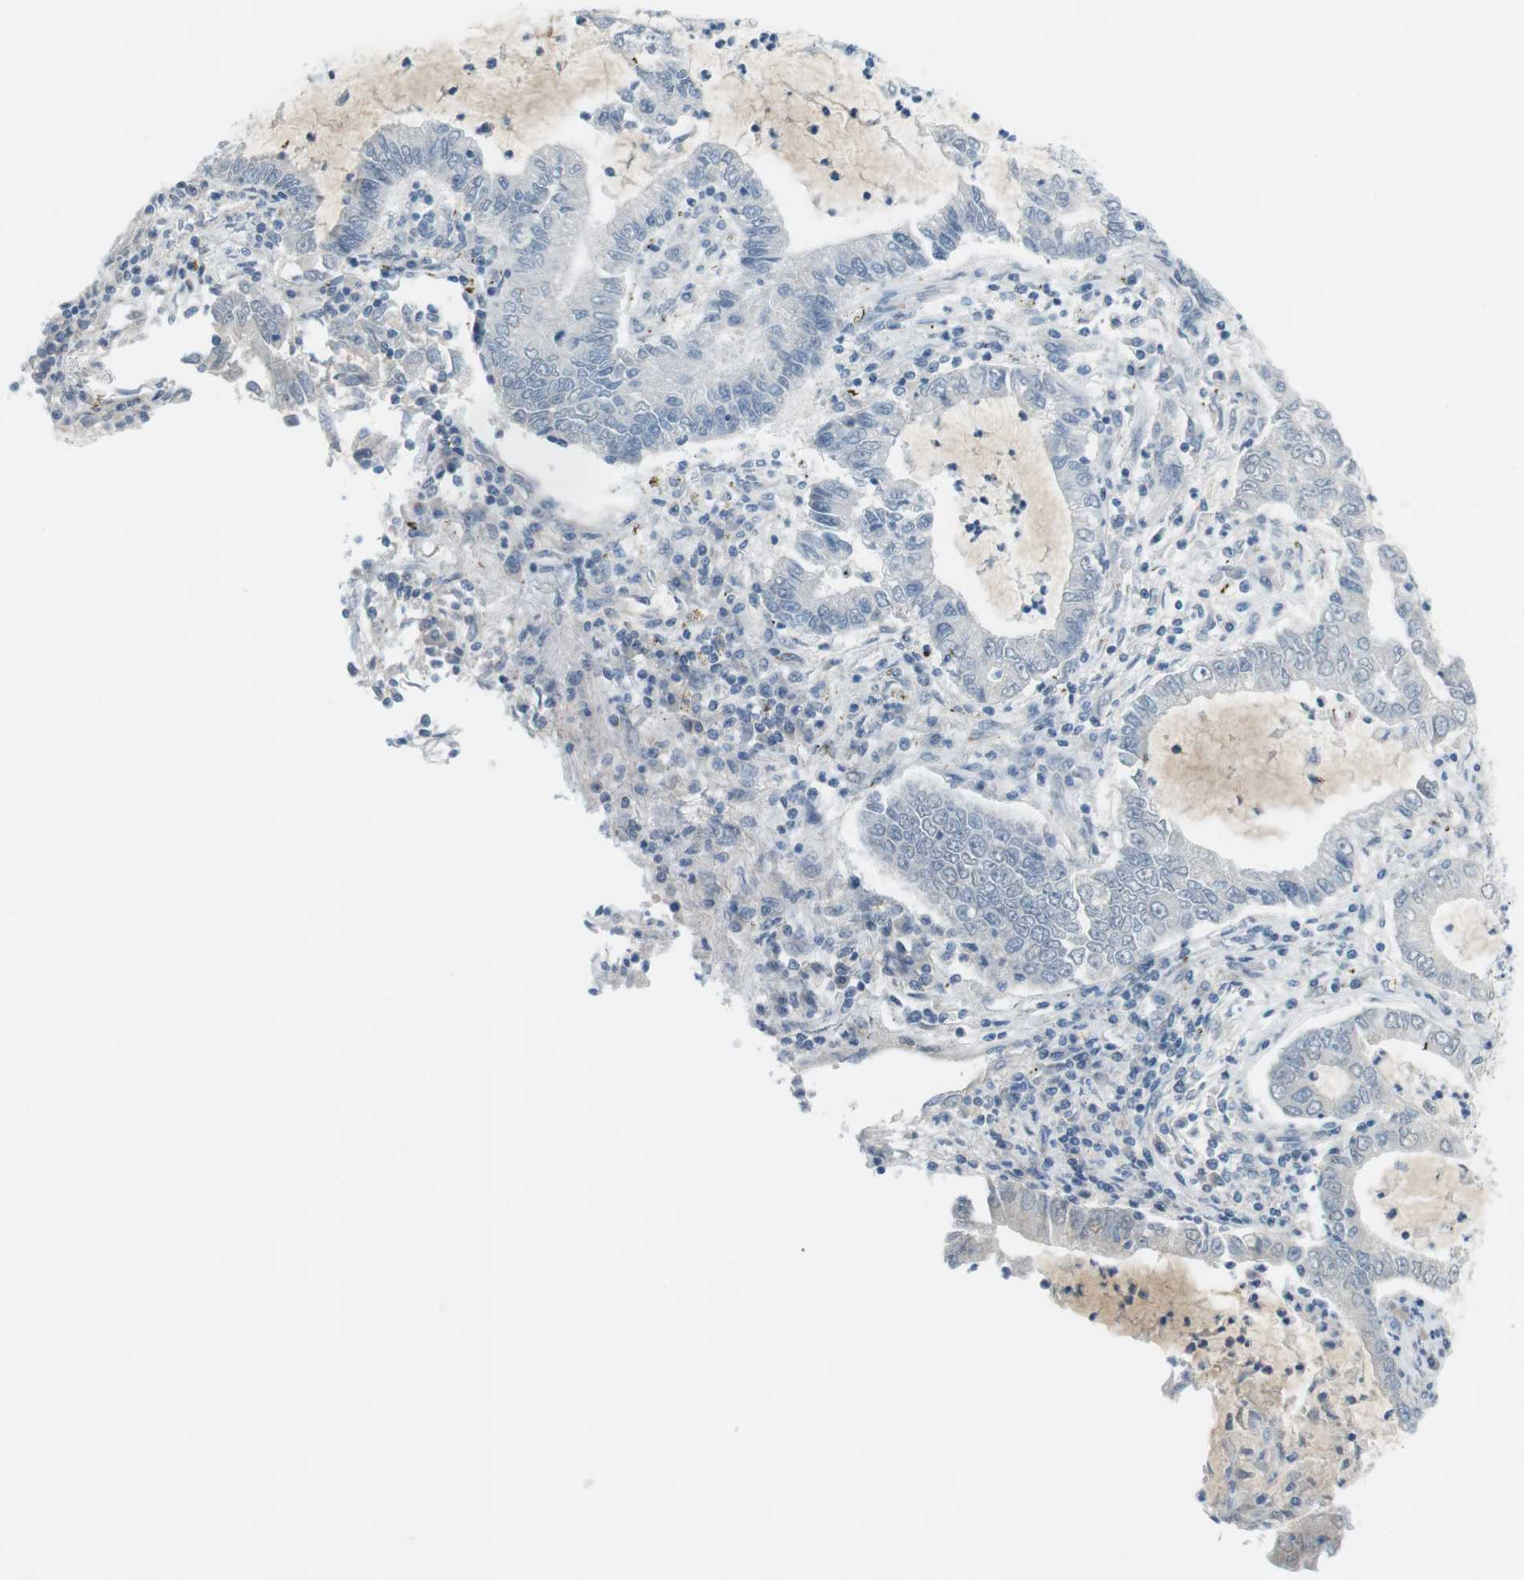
{"staining": {"intensity": "negative", "quantity": "none", "location": "none"}, "tissue": "lung cancer", "cell_type": "Tumor cells", "image_type": "cancer", "snomed": [{"axis": "morphology", "description": "Adenocarcinoma, NOS"}, {"axis": "topography", "description": "Lung"}], "caption": "A high-resolution photomicrograph shows immunohistochemistry (IHC) staining of lung cancer (adenocarcinoma), which shows no significant positivity in tumor cells. (DAB (3,3'-diaminobenzidine) immunohistochemistry with hematoxylin counter stain).", "gene": "AZGP1", "patient": {"sex": "female", "age": 51}}